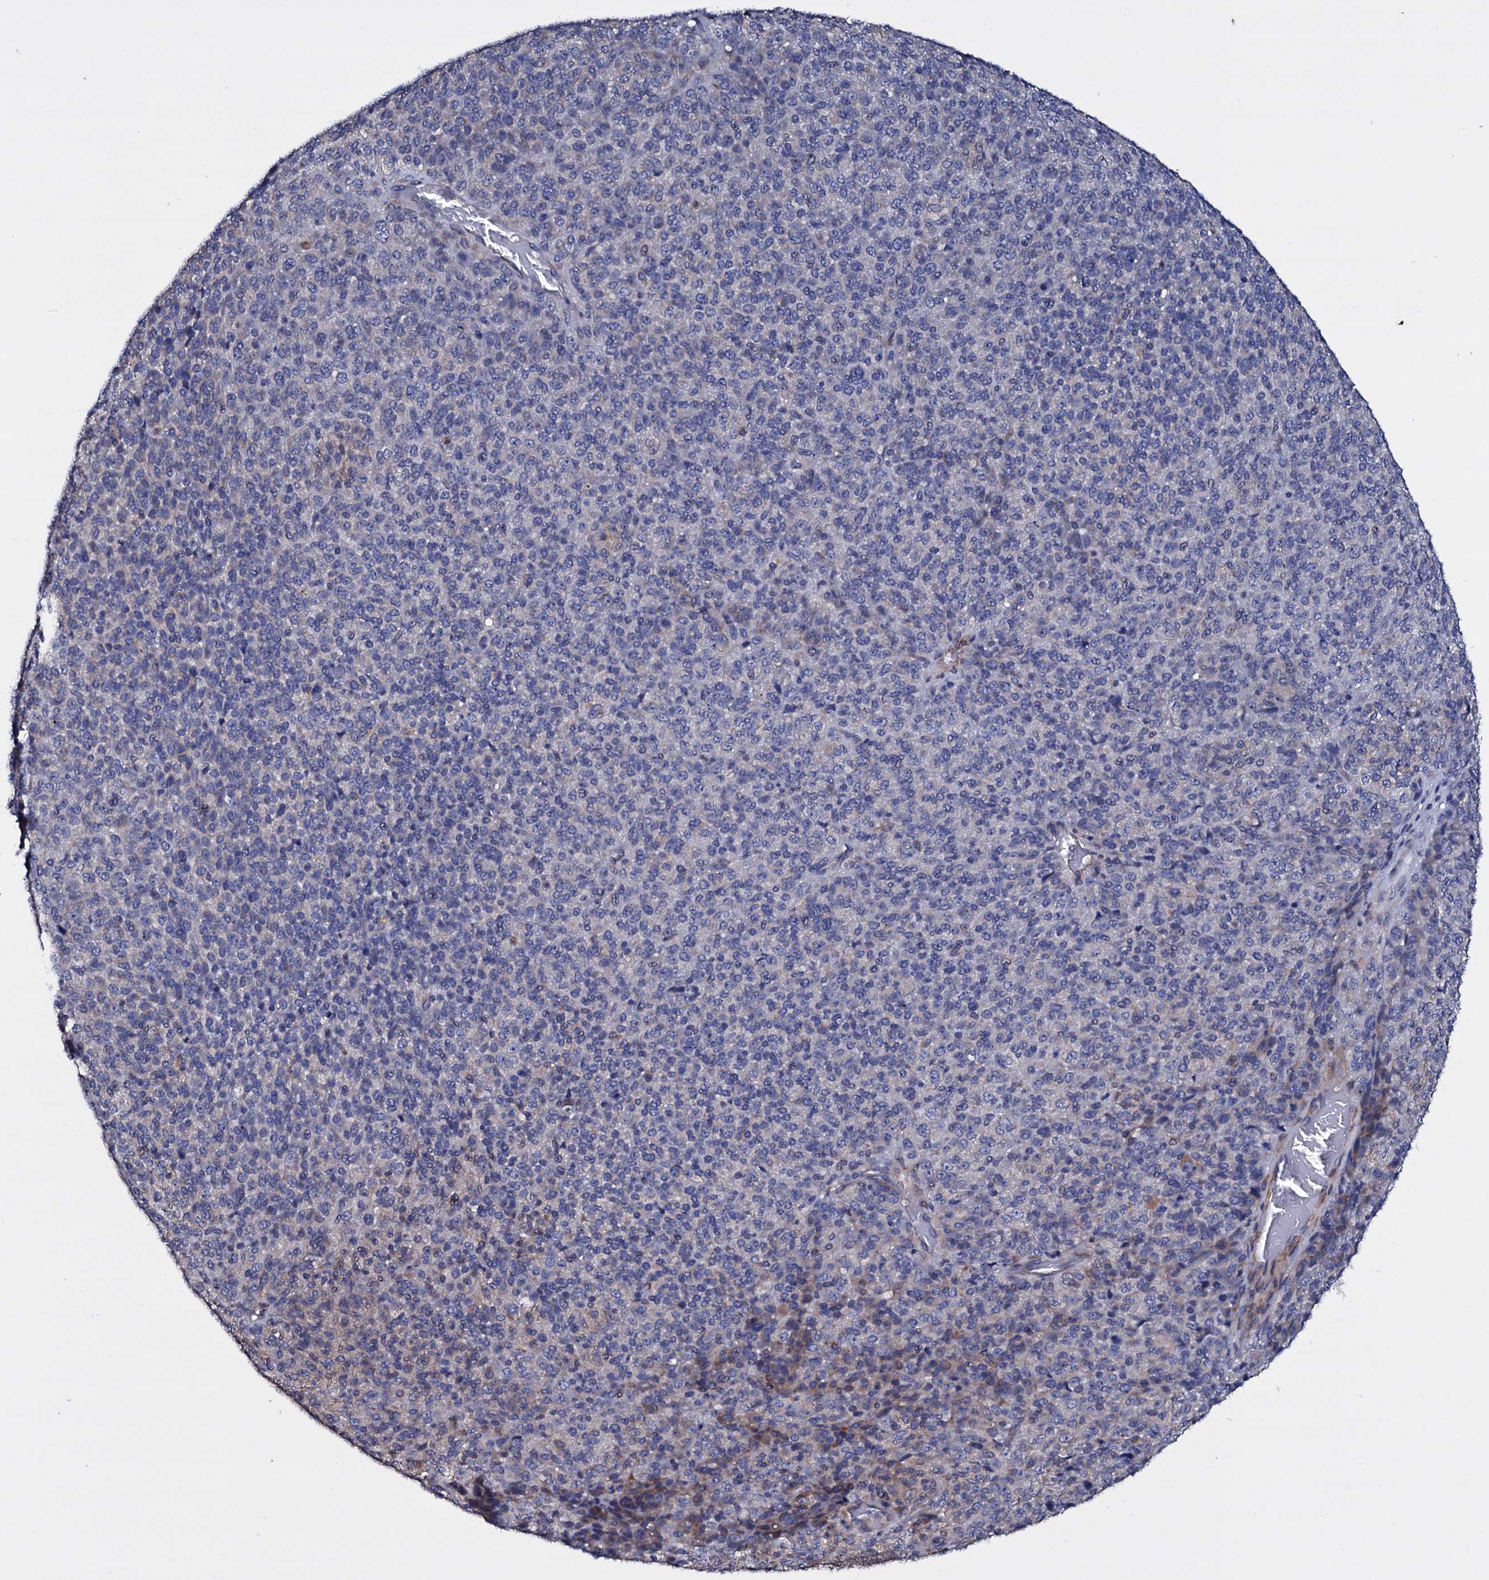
{"staining": {"intensity": "negative", "quantity": "none", "location": "none"}, "tissue": "melanoma", "cell_type": "Tumor cells", "image_type": "cancer", "snomed": [{"axis": "morphology", "description": "Malignant melanoma, Metastatic site"}, {"axis": "topography", "description": "Brain"}], "caption": "Human melanoma stained for a protein using IHC exhibits no expression in tumor cells.", "gene": "BCL2L14", "patient": {"sex": "female", "age": 56}}